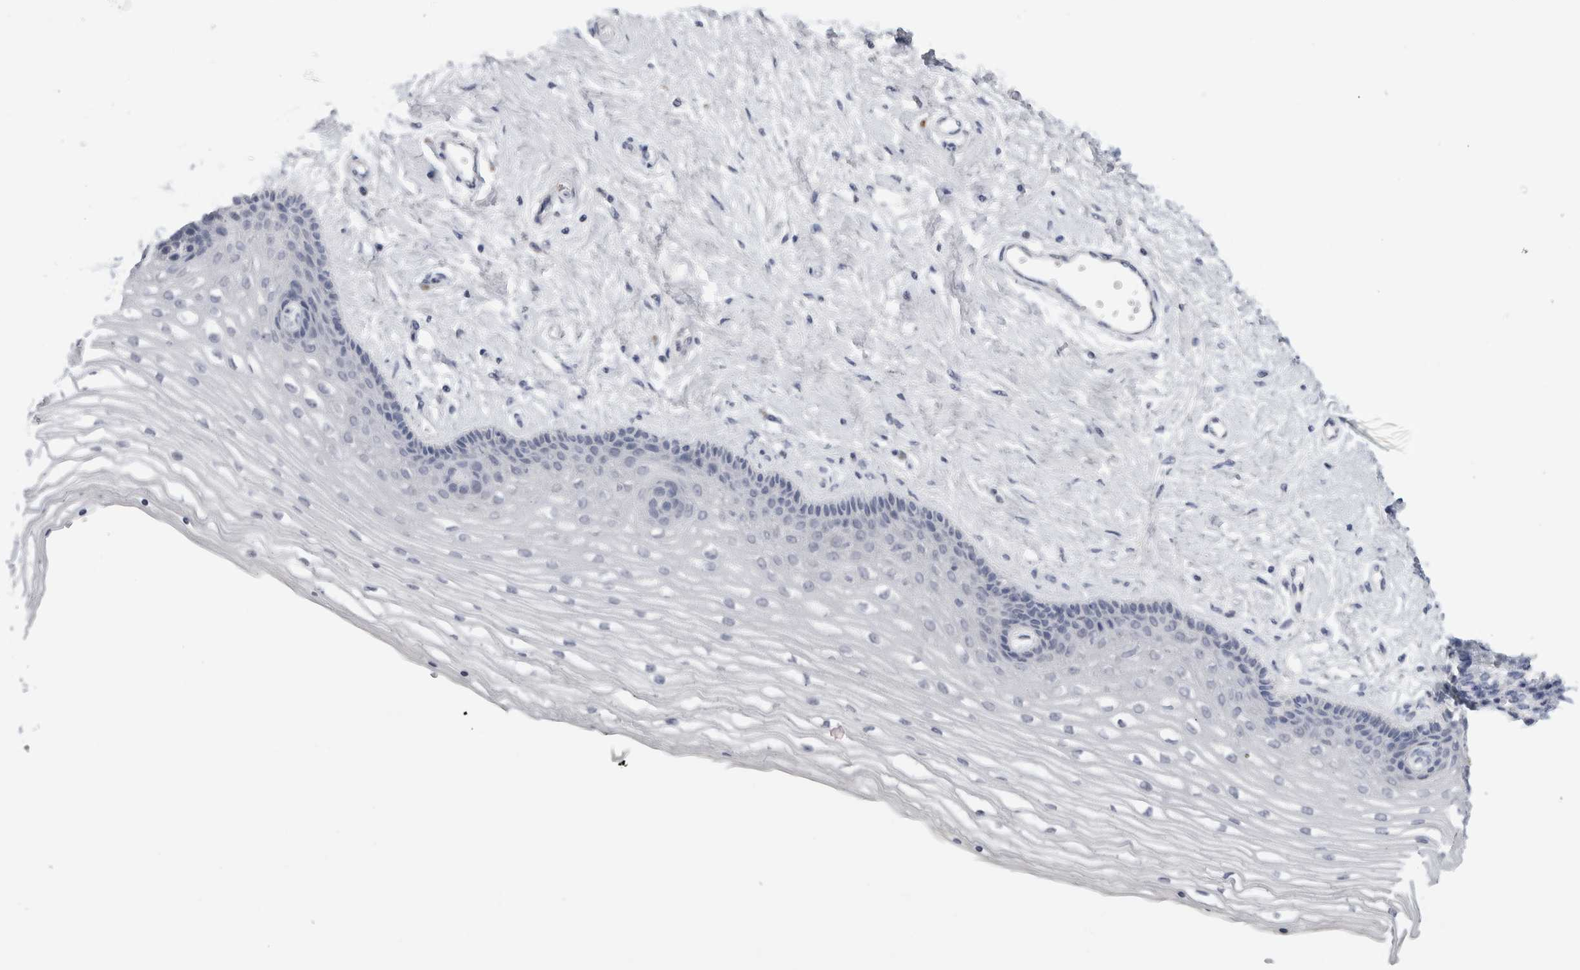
{"staining": {"intensity": "negative", "quantity": "none", "location": "none"}, "tissue": "vagina", "cell_type": "Squamous epithelial cells", "image_type": "normal", "snomed": [{"axis": "morphology", "description": "Normal tissue, NOS"}, {"axis": "topography", "description": "Vagina"}], "caption": "Immunohistochemistry (IHC) histopathology image of unremarkable vagina: human vagina stained with DAB displays no significant protein expression in squamous epithelial cells. The staining is performed using DAB brown chromogen with nuclei counter-stained in using hematoxylin.", "gene": "MGAT1", "patient": {"sex": "female", "age": 46}}